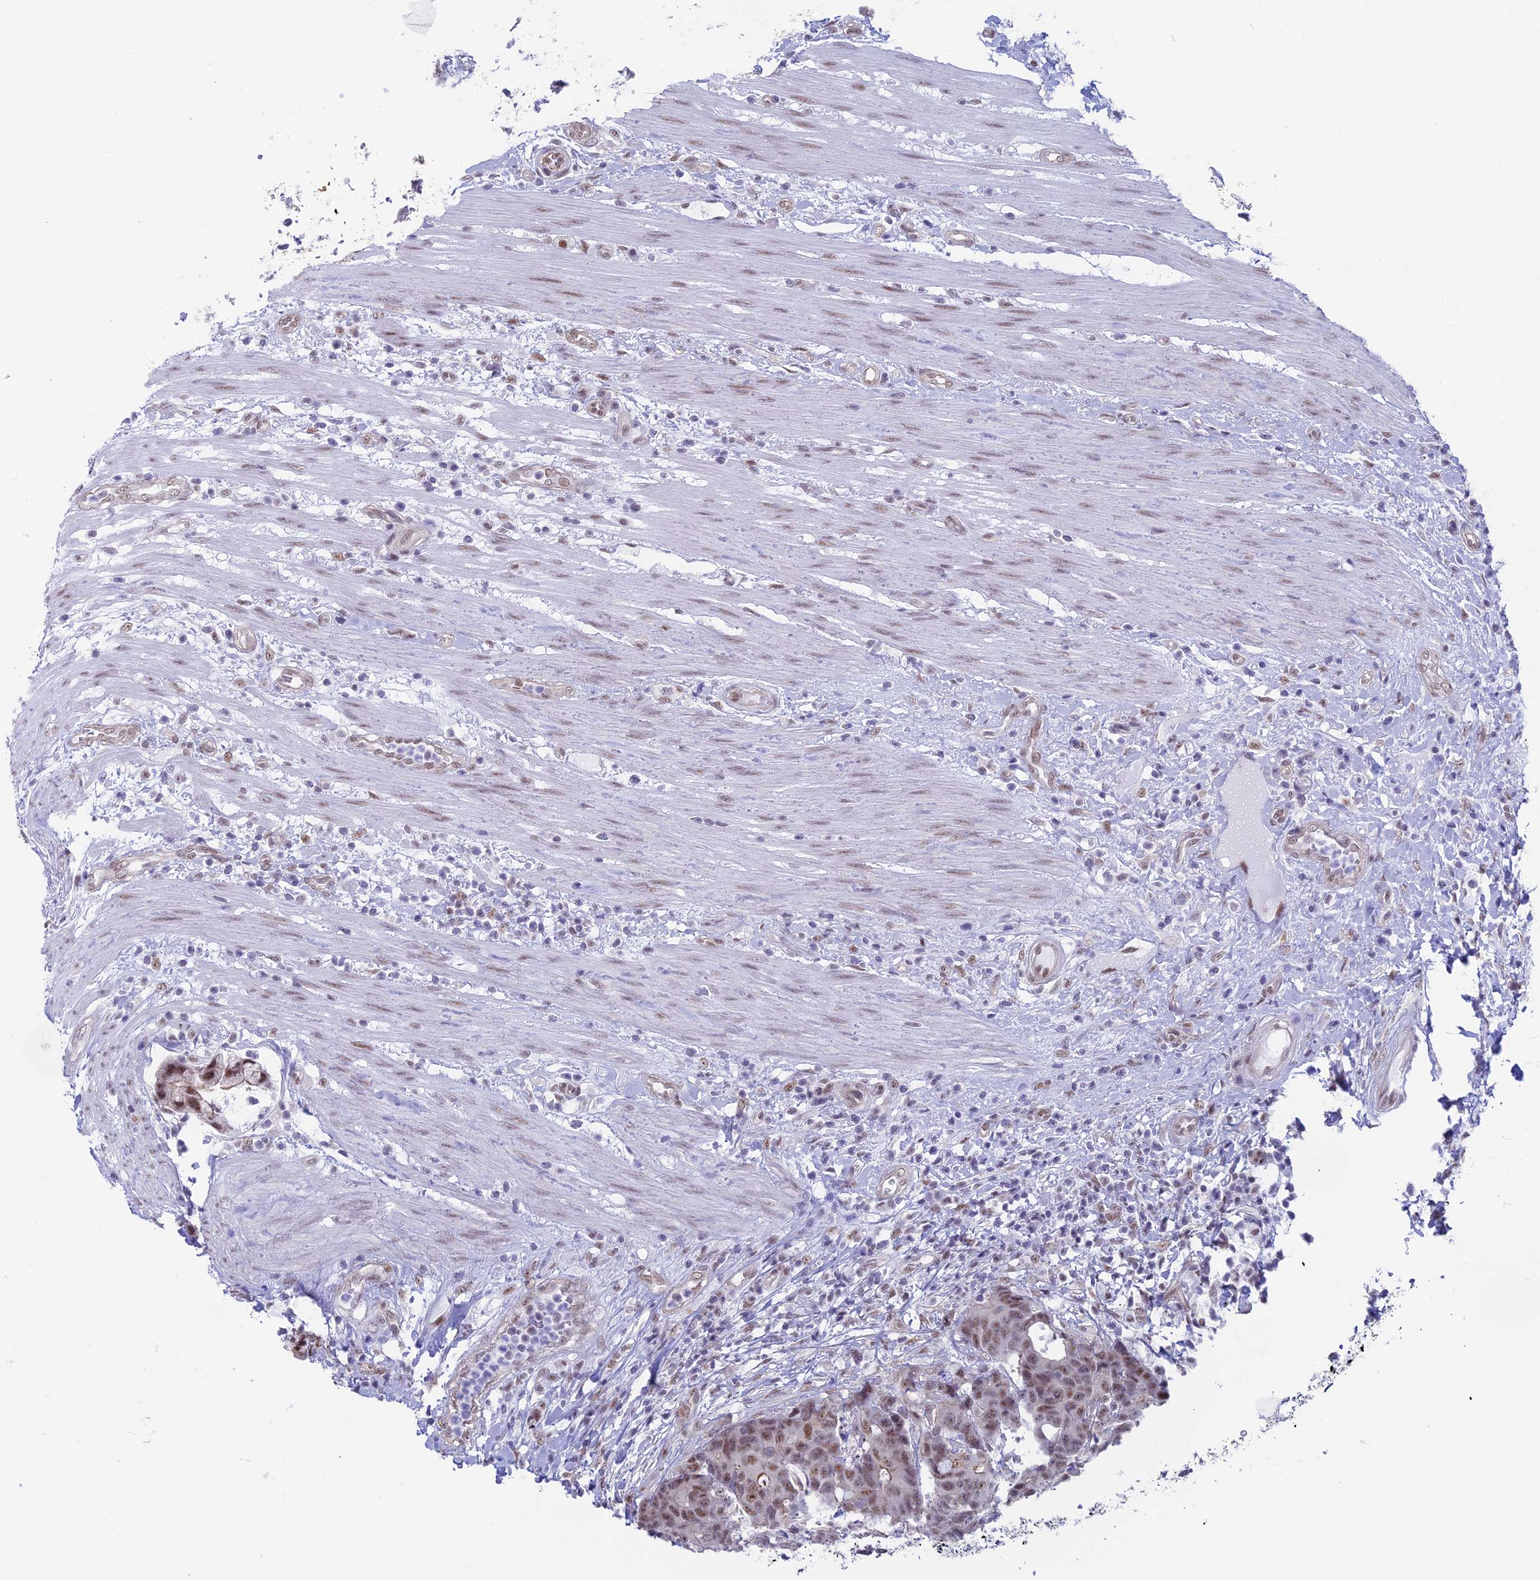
{"staining": {"intensity": "moderate", "quantity": ">75%", "location": "nuclear"}, "tissue": "colorectal cancer", "cell_type": "Tumor cells", "image_type": "cancer", "snomed": [{"axis": "morphology", "description": "Adenocarcinoma, NOS"}, {"axis": "topography", "description": "Colon"}], "caption": "Colorectal cancer stained for a protein (brown) reveals moderate nuclear positive positivity in approximately >75% of tumor cells.", "gene": "SRSF5", "patient": {"sex": "female", "age": 82}}